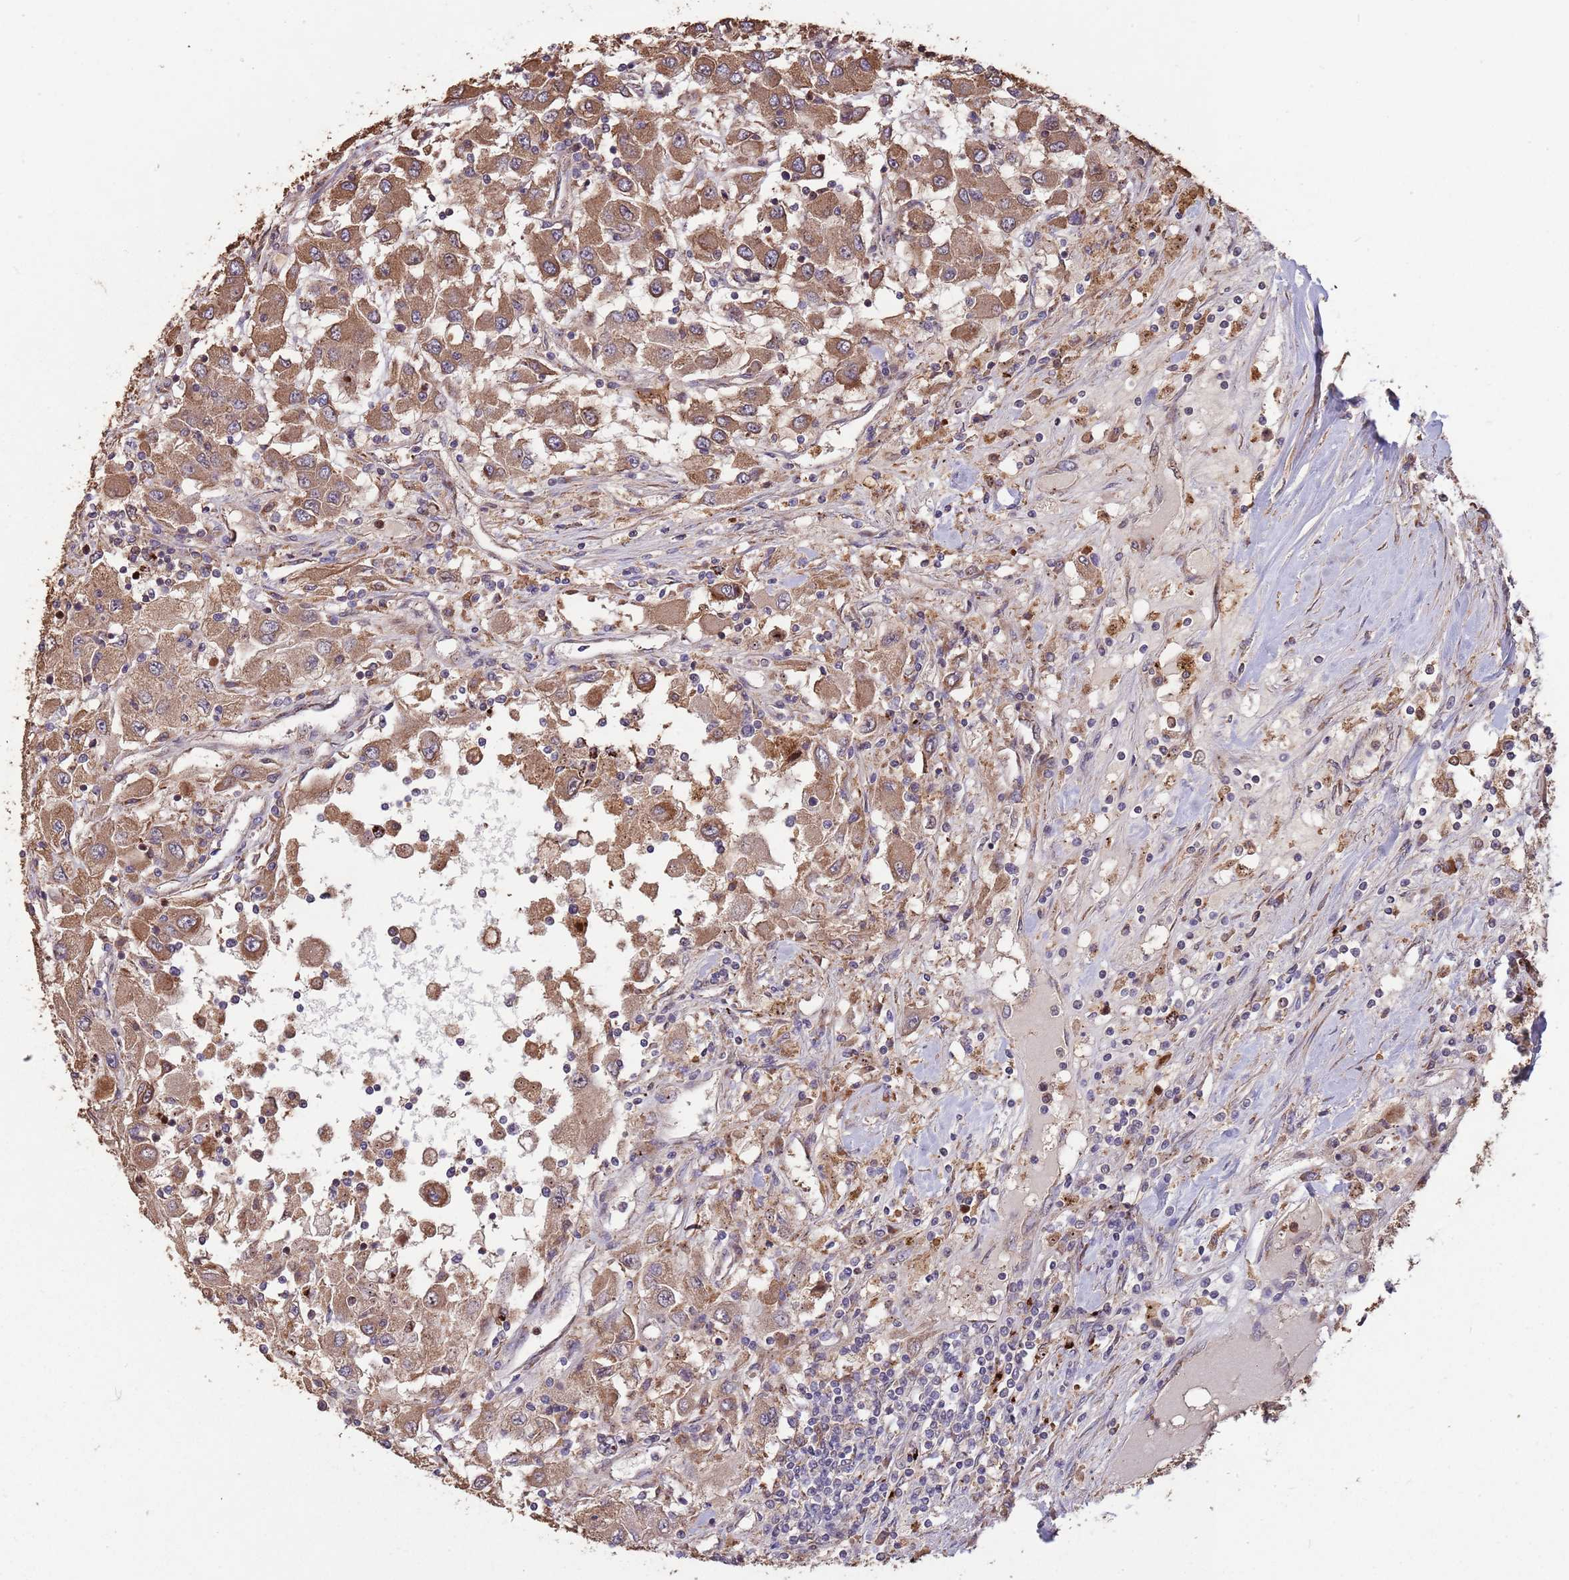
{"staining": {"intensity": "moderate", "quantity": ">75%", "location": "cytoplasmic/membranous"}, "tissue": "renal cancer", "cell_type": "Tumor cells", "image_type": "cancer", "snomed": [{"axis": "morphology", "description": "Adenocarcinoma, NOS"}, {"axis": "topography", "description": "Kidney"}], "caption": "Protein expression by IHC reveals moderate cytoplasmic/membranous positivity in about >75% of tumor cells in renal cancer (adenocarcinoma).", "gene": "ZNF428", "patient": {"sex": "female", "age": 67}}